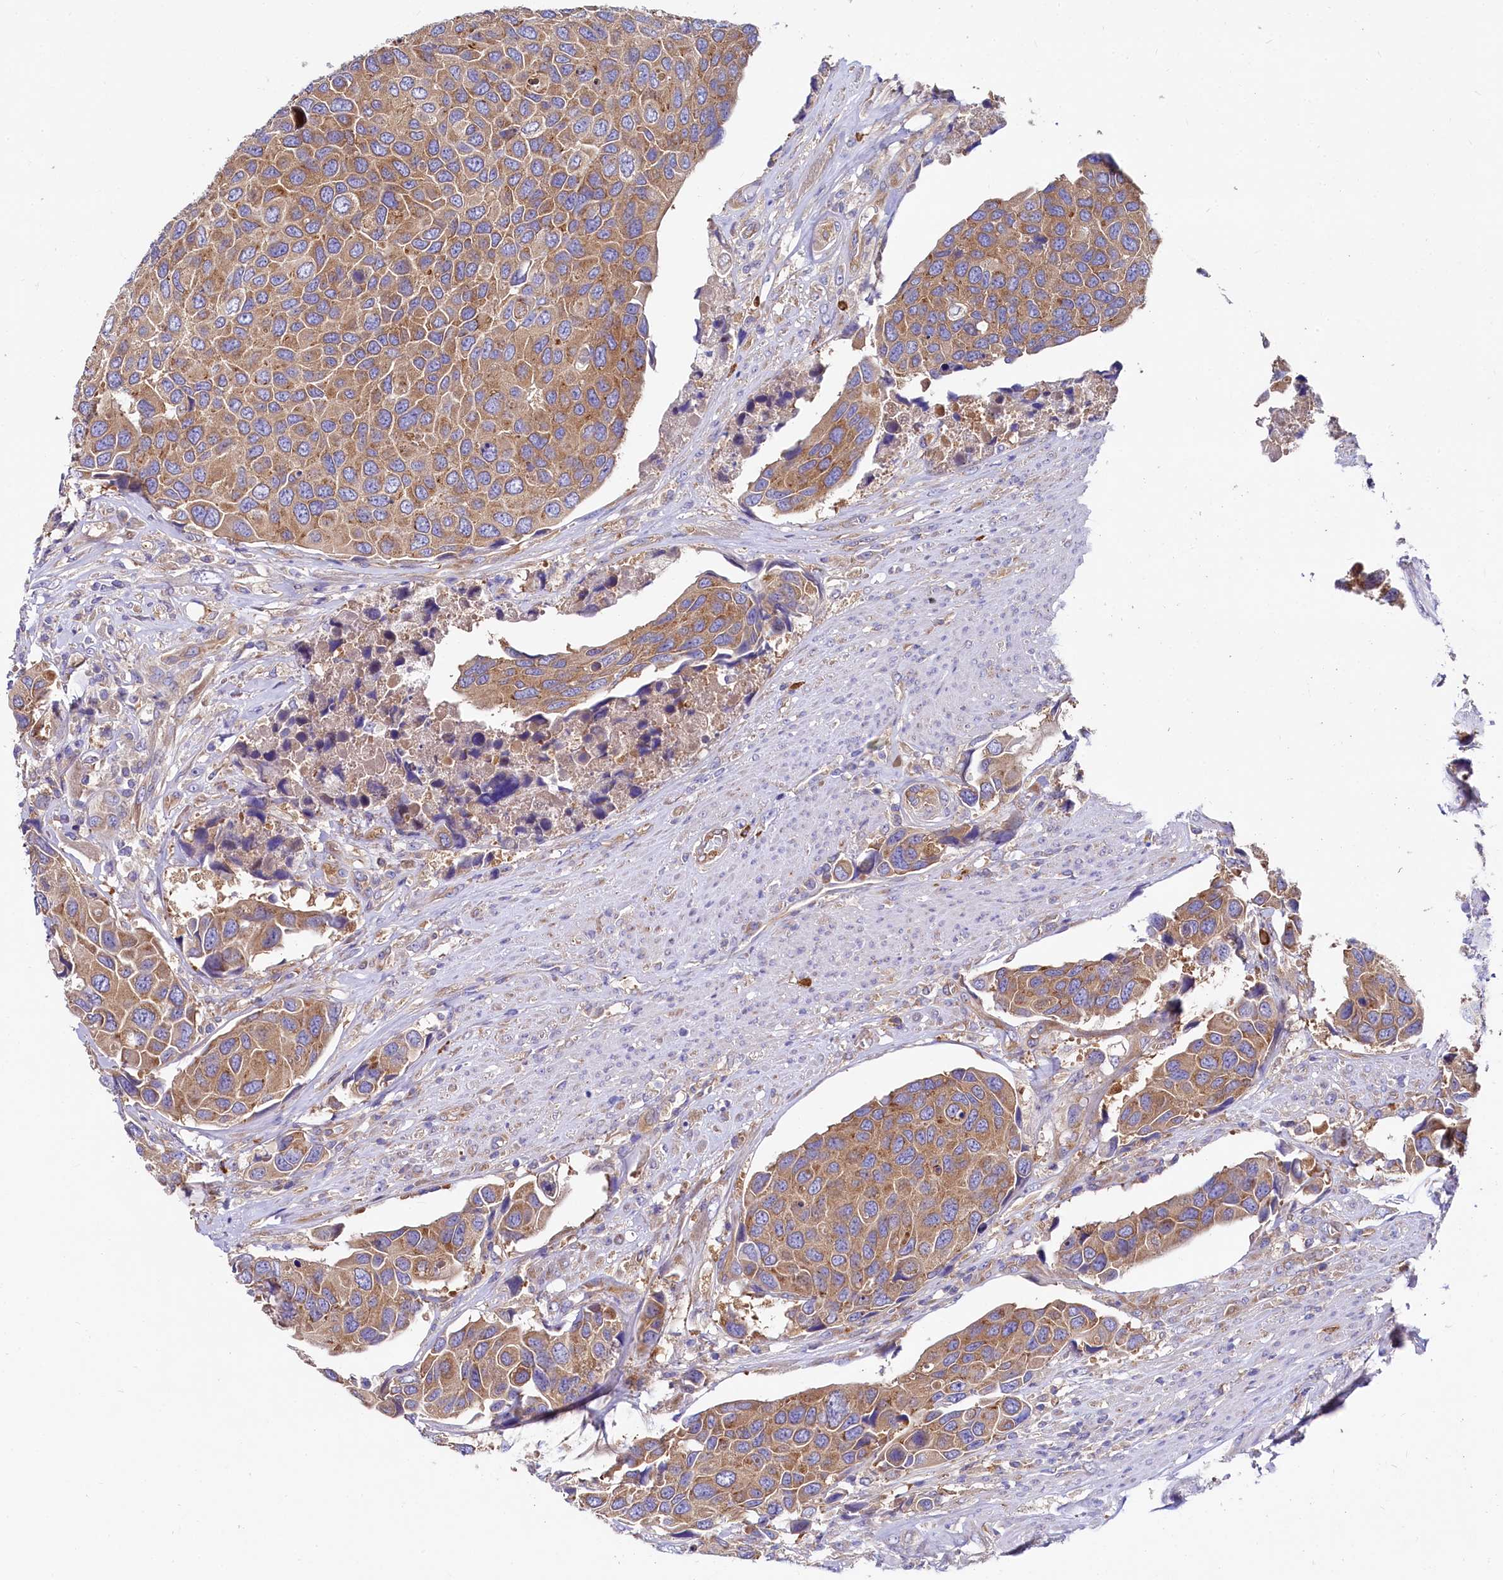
{"staining": {"intensity": "moderate", "quantity": ">75%", "location": "cytoplasmic/membranous"}, "tissue": "urothelial cancer", "cell_type": "Tumor cells", "image_type": "cancer", "snomed": [{"axis": "morphology", "description": "Urothelial carcinoma, High grade"}, {"axis": "topography", "description": "Urinary bladder"}], "caption": "Brown immunohistochemical staining in human high-grade urothelial carcinoma reveals moderate cytoplasmic/membranous expression in about >75% of tumor cells.", "gene": "QARS1", "patient": {"sex": "male", "age": 74}}